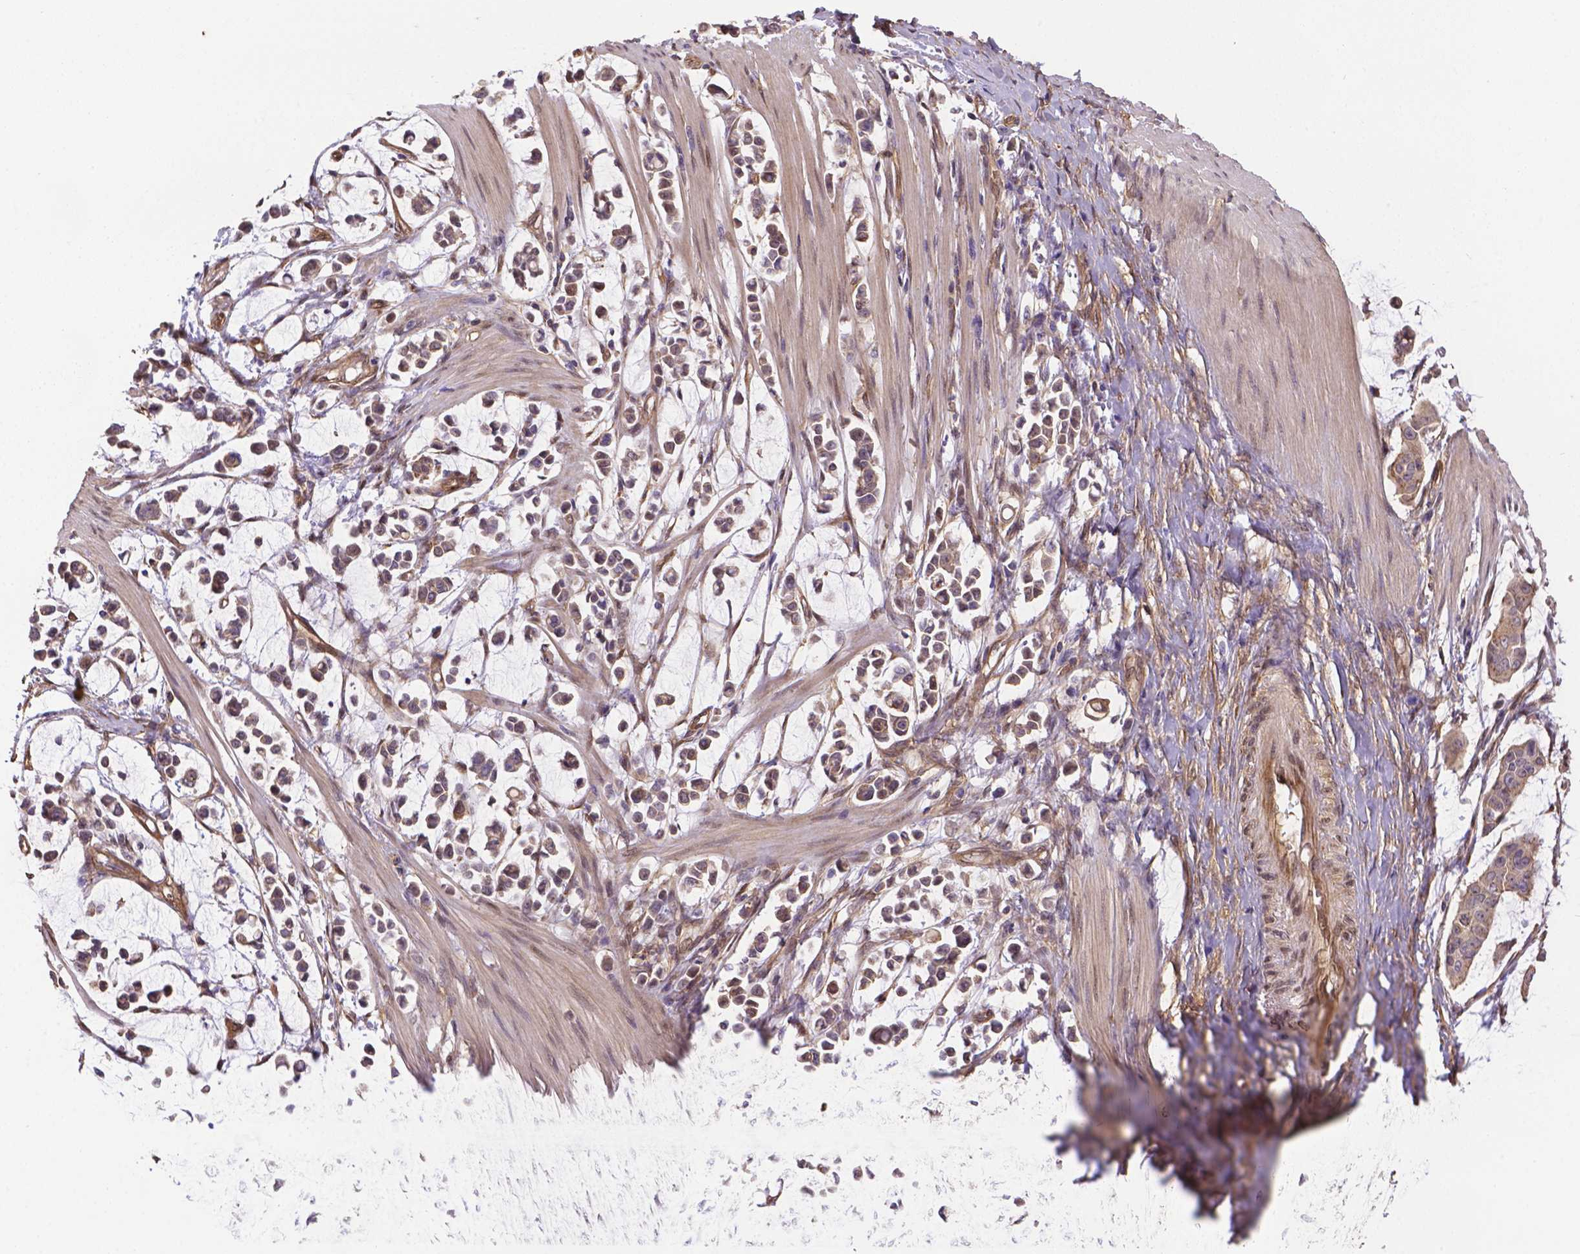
{"staining": {"intensity": "weak", "quantity": ">75%", "location": "cytoplasmic/membranous"}, "tissue": "stomach cancer", "cell_type": "Tumor cells", "image_type": "cancer", "snomed": [{"axis": "morphology", "description": "Adenocarcinoma, NOS"}, {"axis": "topography", "description": "Stomach"}], "caption": "Immunohistochemical staining of human stomach cancer demonstrates low levels of weak cytoplasmic/membranous staining in approximately >75% of tumor cells.", "gene": "YAP1", "patient": {"sex": "male", "age": 82}}